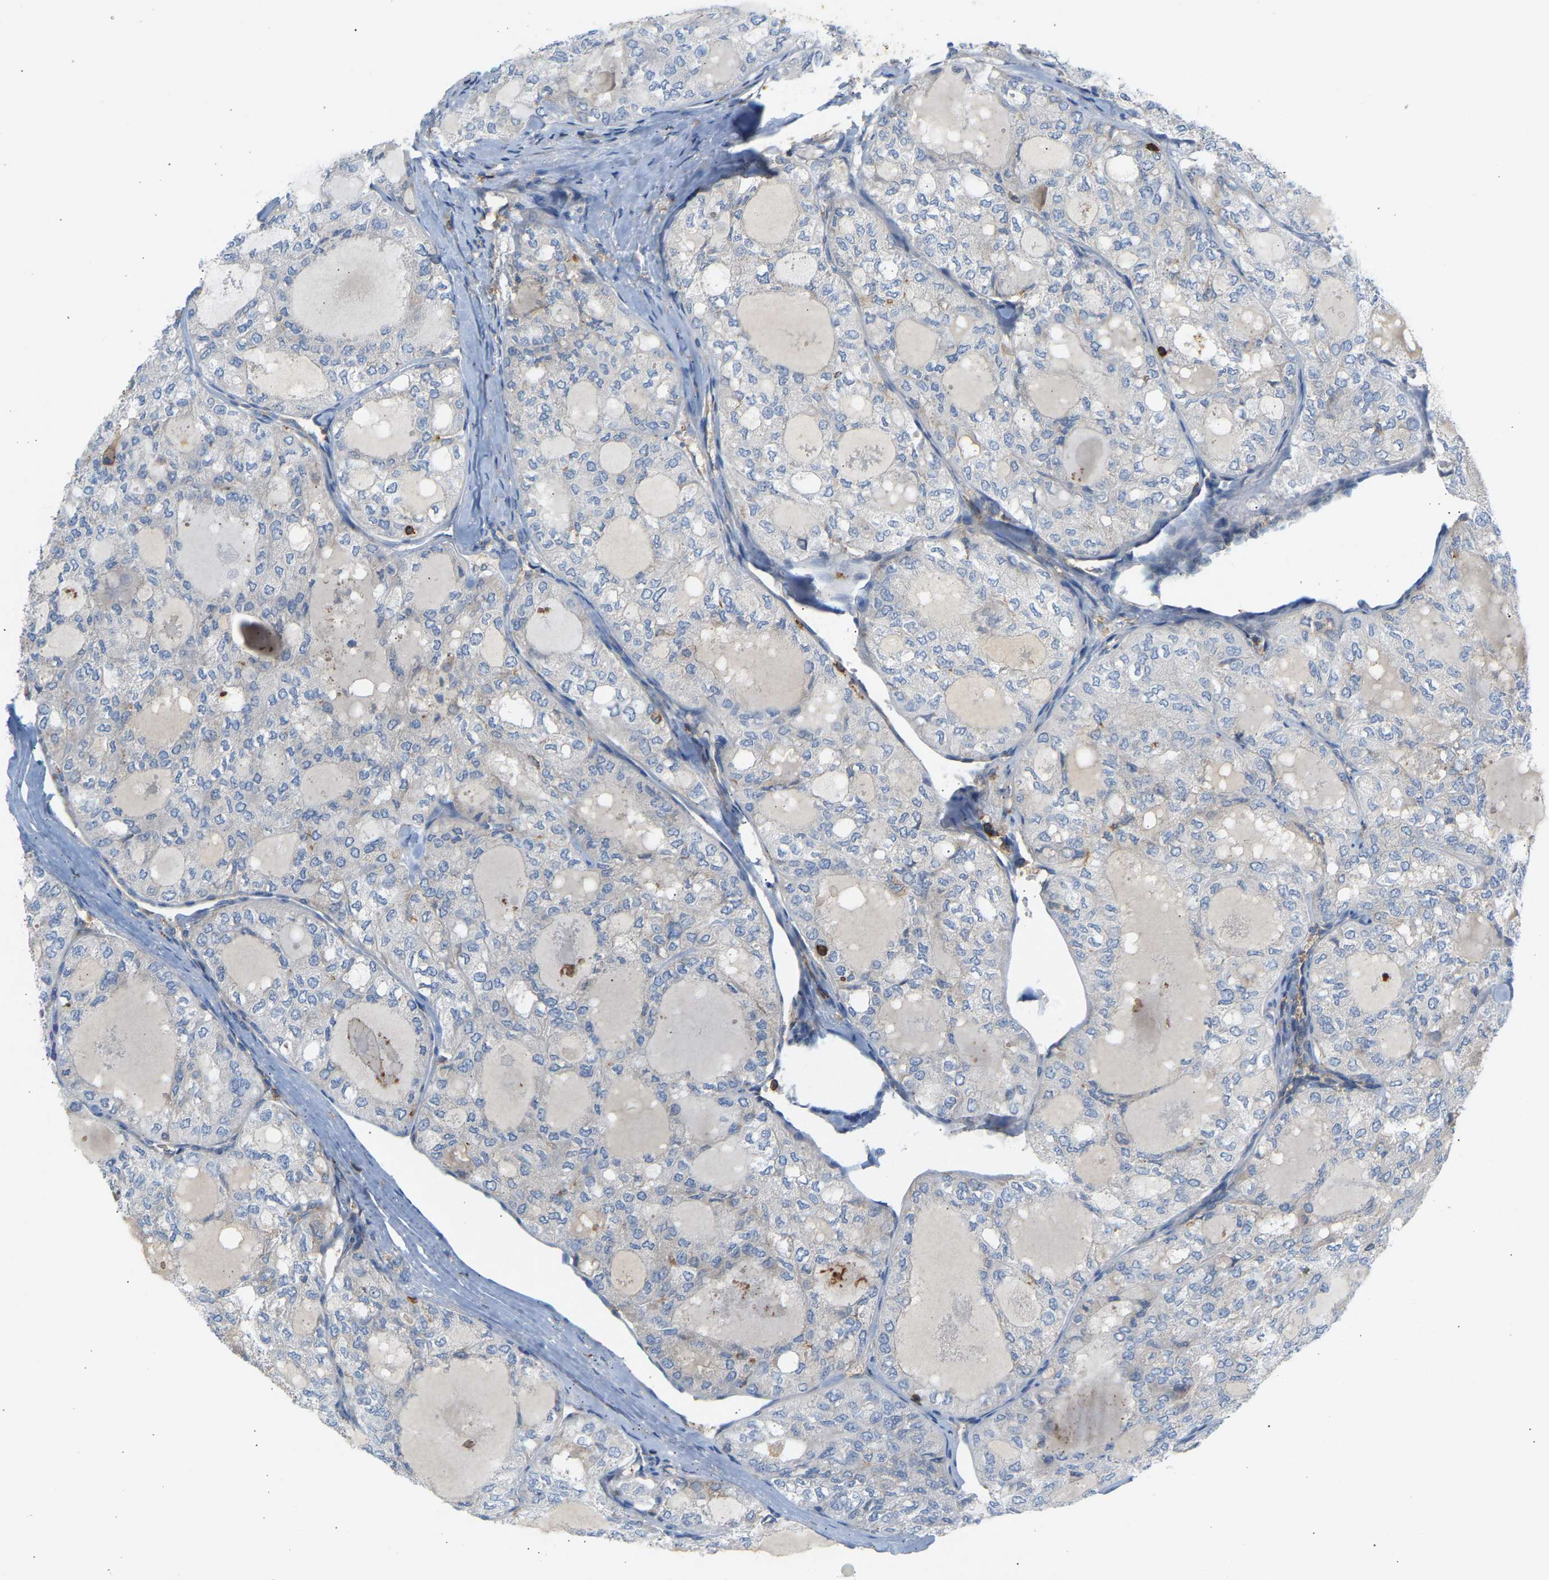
{"staining": {"intensity": "negative", "quantity": "none", "location": "none"}, "tissue": "thyroid cancer", "cell_type": "Tumor cells", "image_type": "cancer", "snomed": [{"axis": "morphology", "description": "Follicular adenoma carcinoma, NOS"}, {"axis": "topography", "description": "Thyroid gland"}], "caption": "There is no significant expression in tumor cells of thyroid cancer (follicular adenoma carcinoma).", "gene": "FNBP1", "patient": {"sex": "male", "age": 75}}